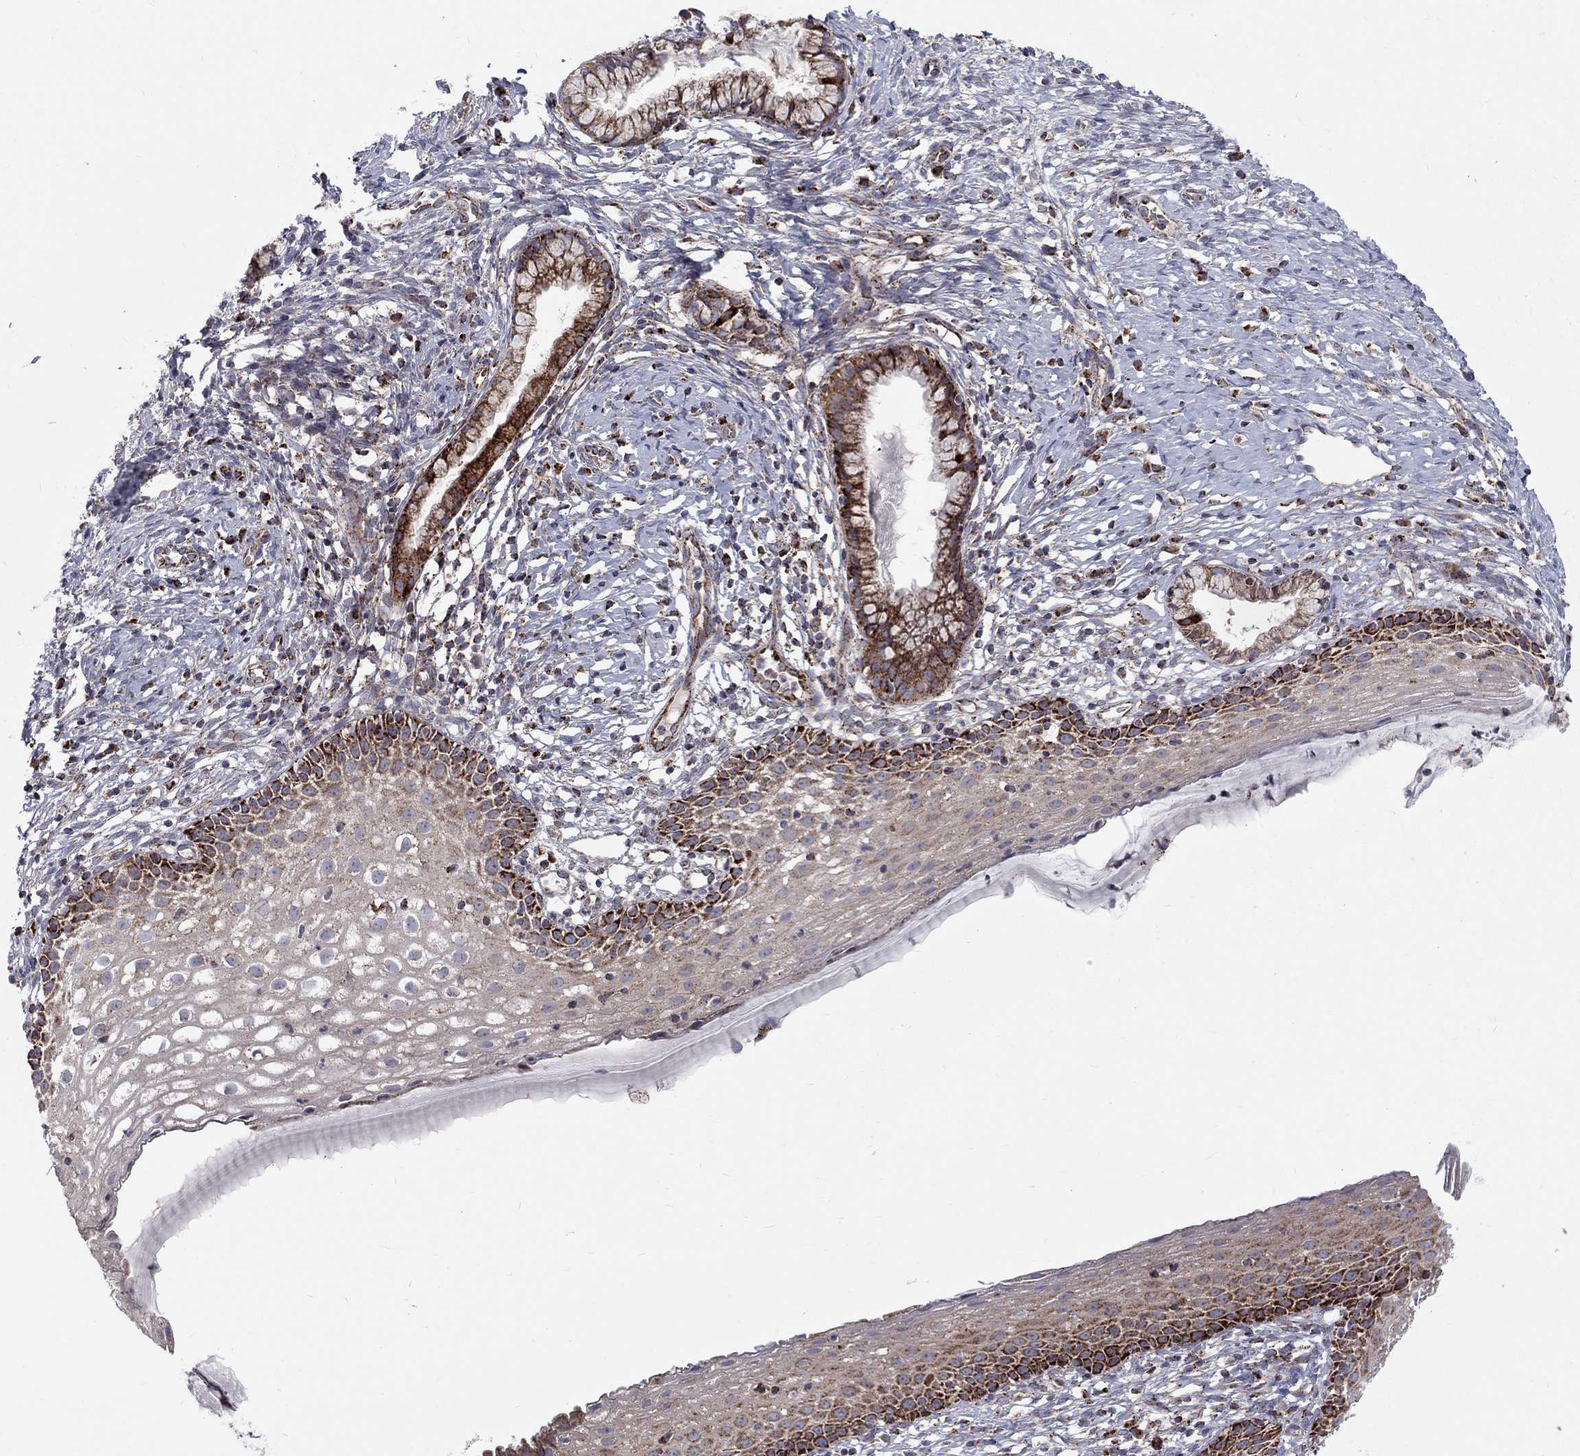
{"staining": {"intensity": "strong", "quantity": "25%-75%", "location": "cytoplasmic/membranous"}, "tissue": "cervix", "cell_type": "Glandular cells", "image_type": "normal", "snomed": [{"axis": "morphology", "description": "Normal tissue, NOS"}, {"axis": "topography", "description": "Cervix"}], "caption": "IHC staining of normal cervix, which demonstrates high levels of strong cytoplasmic/membranous expression in about 25%-75% of glandular cells indicating strong cytoplasmic/membranous protein expression. The staining was performed using DAB (brown) for protein detection and nuclei were counterstained in hematoxylin (blue).", "gene": "ALDH1B1", "patient": {"sex": "female", "age": 39}}